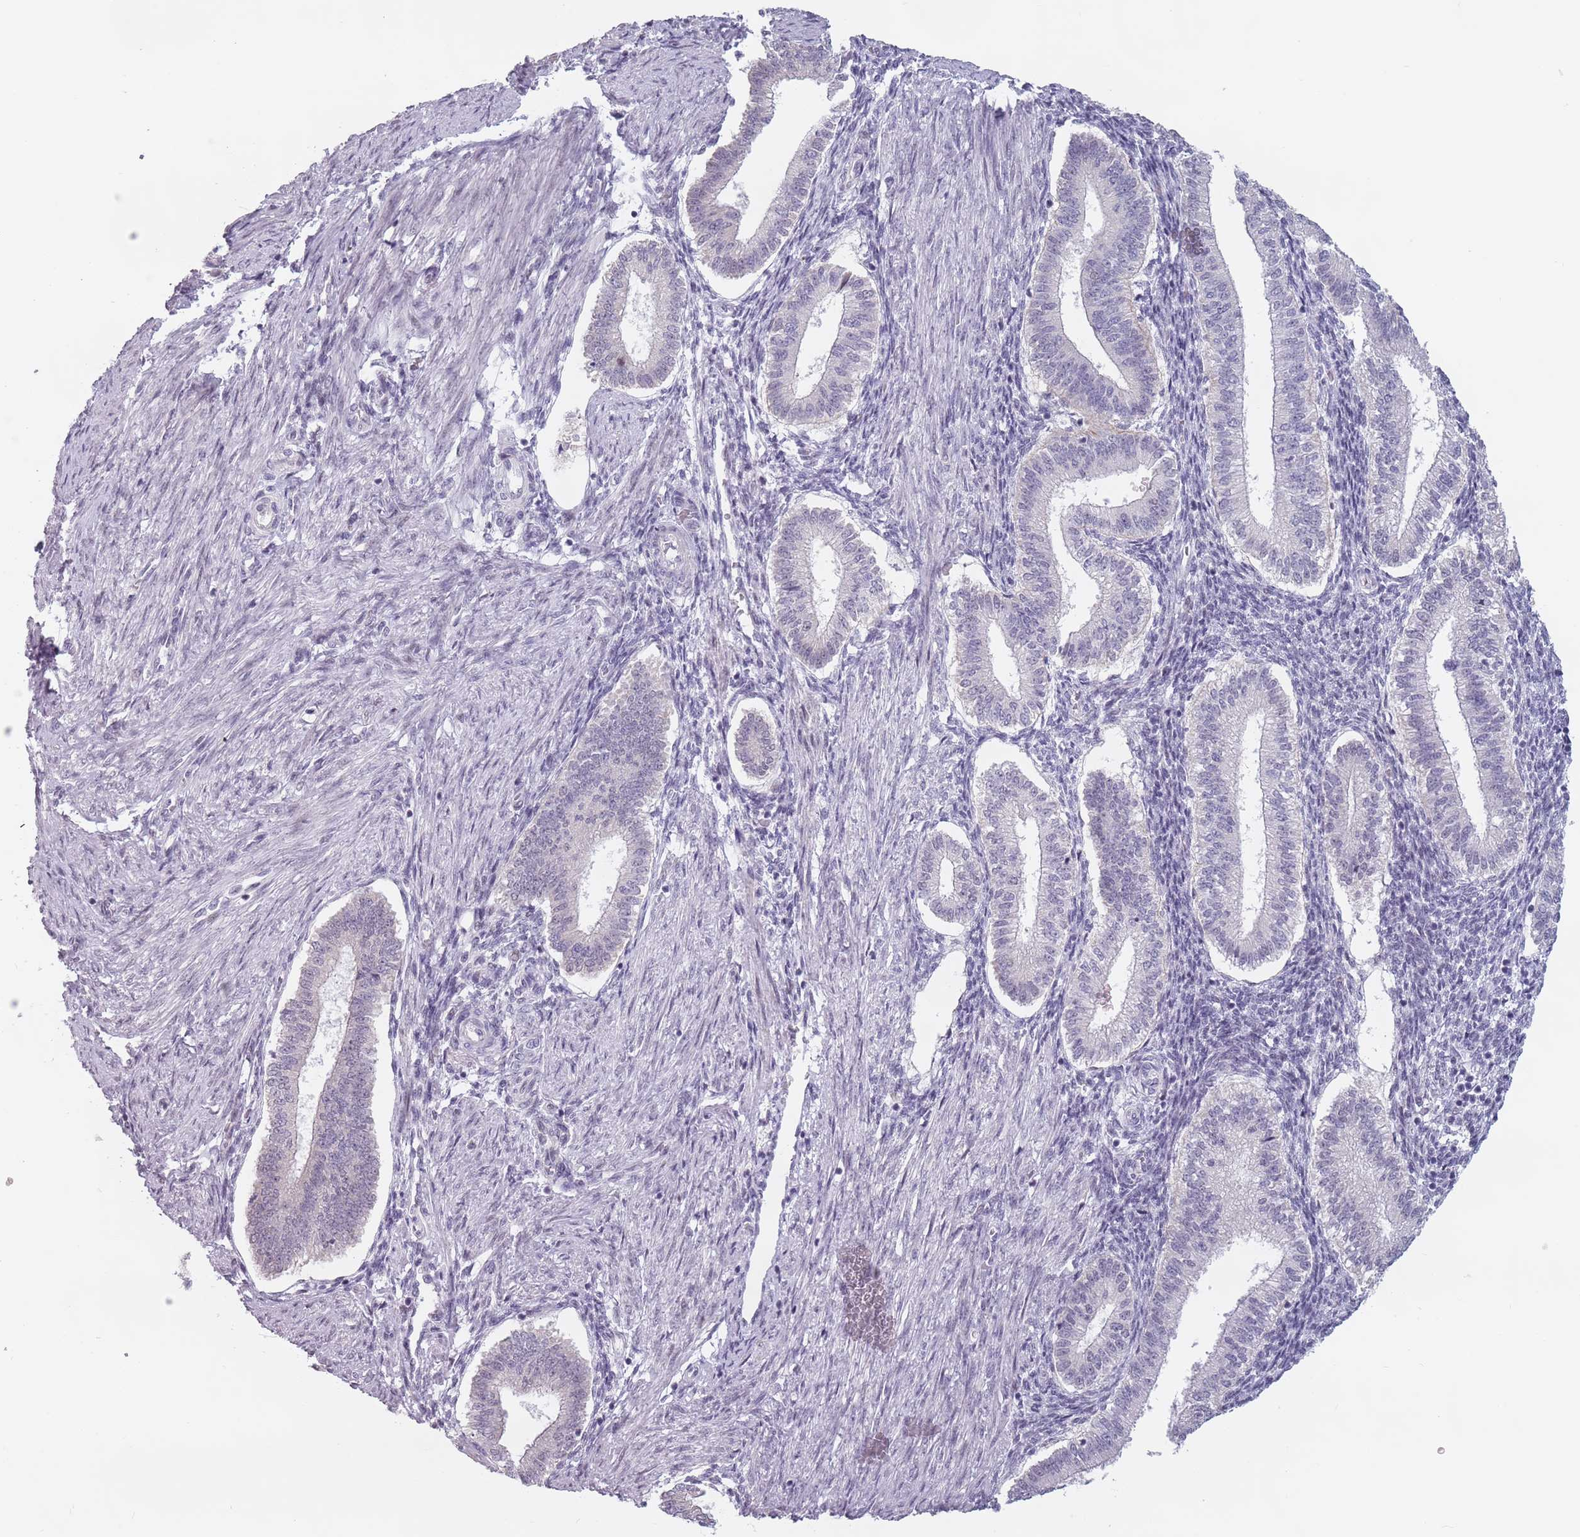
{"staining": {"intensity": "negative", "quantity": "none", "location": "none"}, "tissue": "endometrium", "cell_type": "Cells in endometrial stroma", "image_type": "normal", "snomed": [{"axis": "morphology", "description": "Normal tissue, NOS"}, {"axis": "topography", "description": "Endometrium"}], "caption": "An IHC photomicrograph of benign endometrium is shown. There is no staining in cells in endometrial stroma of endometrium. The staining was performed using DAB (3,3'-diaminobenzidine) to visualize the protein expression in brown, while the nuclei were stained in blue with hematoxylin (Magnification: 20x).", "gene": "PTCHD1", "patient": {"sex": "female", "age": 25}}